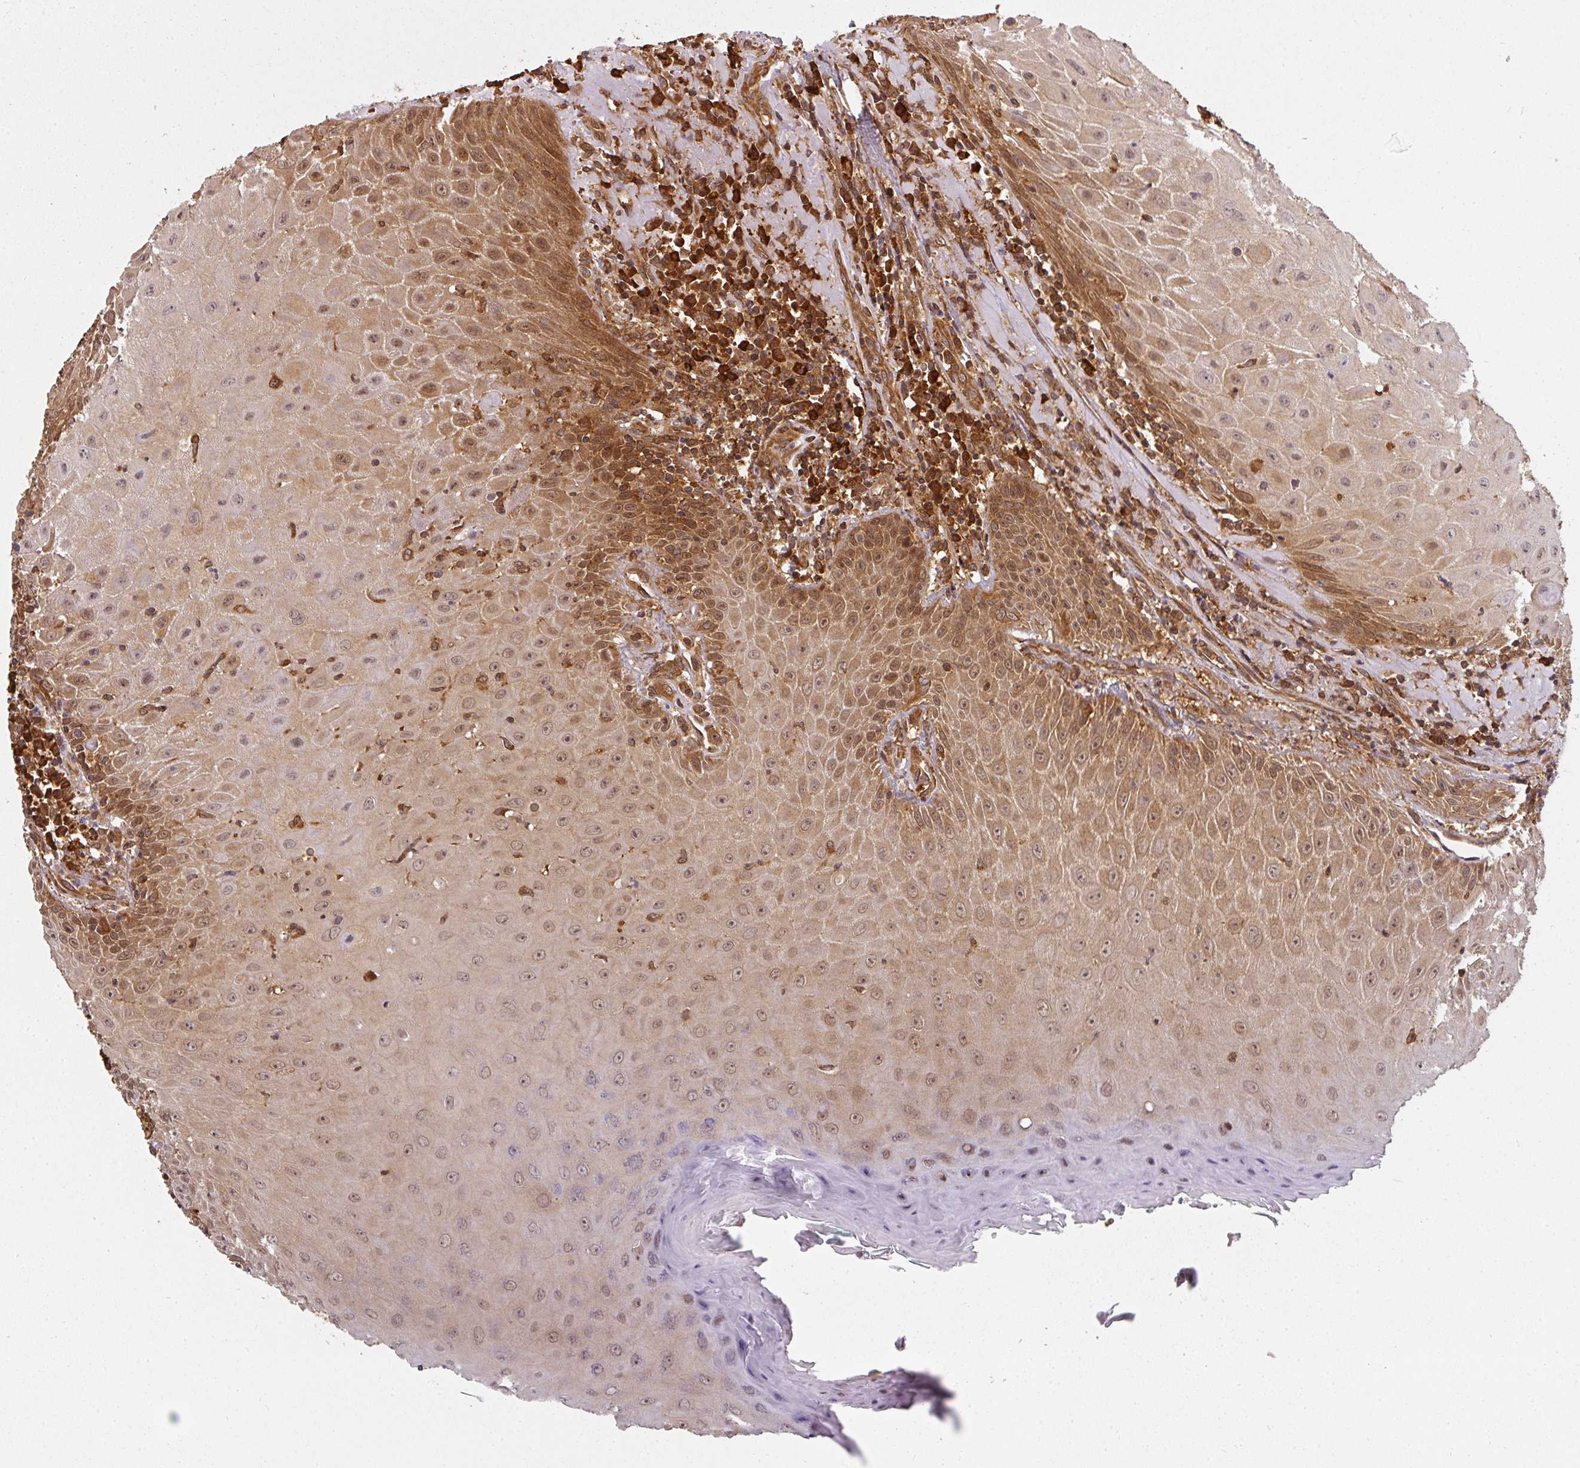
{"staining": {"intensity": "strong", "quantity": "25%-75%", "location": "cytoplasmic/membranous,nuclear"}, "tissue": "head and neck cancer", "cell_type": "Tumor cells", "image_type": "cancer", "snomed": [{"axis": "morphology", "description": "Normal tissue, NOS"}, {"axis": "morphology", "description": "Squamous cell carcinoma, NOS"}, {"axis": "topography", "description": "Oral tissue"}, {"axis": "topography", "description": "Head-Neck"}], "caption": "High-magnification brightfield microscopy of squamous cell carcinoma (head and neck) stained with DAB (3,3'-diaminobenzidine) (brown) and counterstained with hematoxylin (blue). tumor cells exhibit strong cytoplasmic/membranous and nuclear staining is seen in about25%-75% of cells.", "gene": "PPP6R3", "patient": {"sex": "female", "age": 70}}